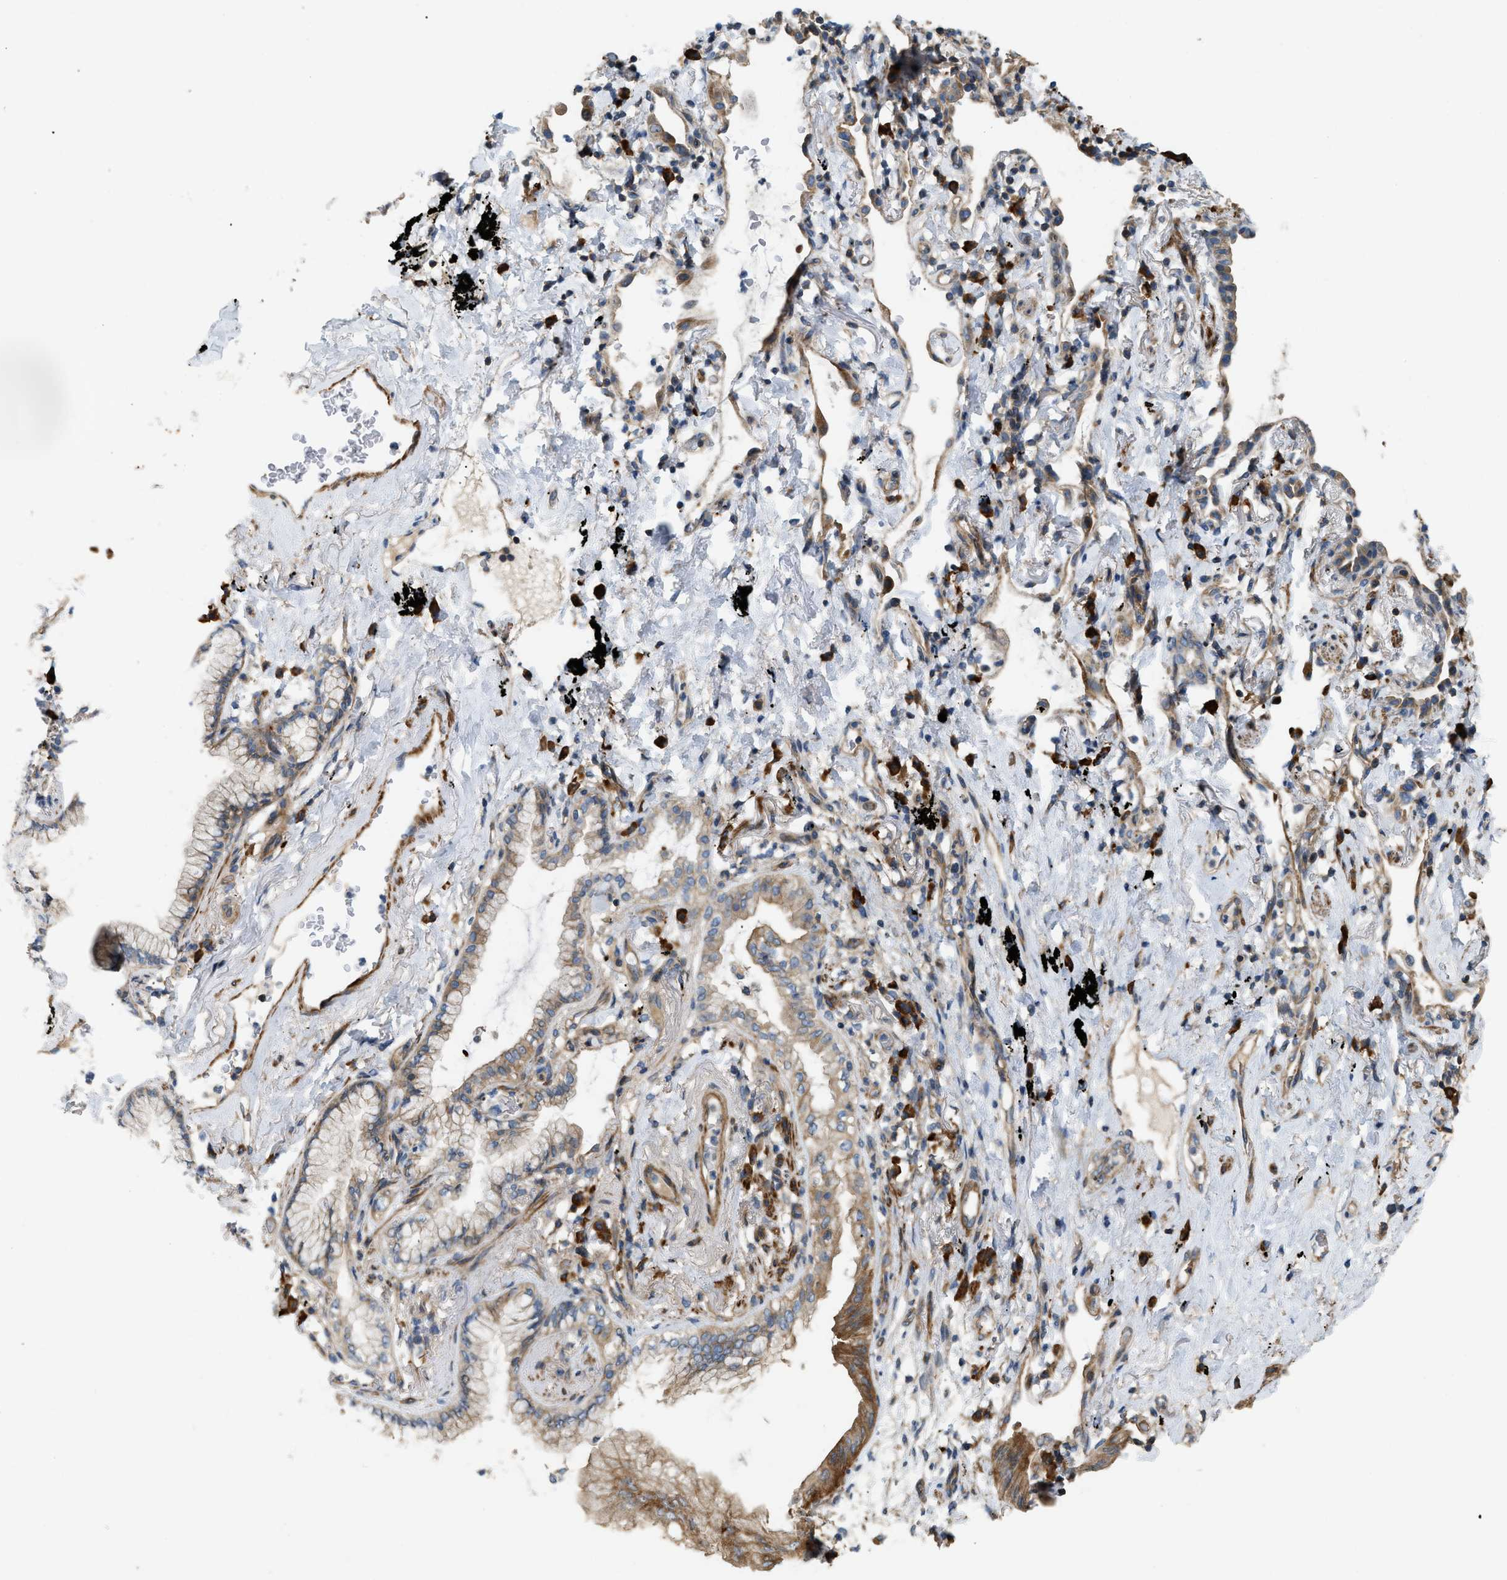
{"staining": {"intensity": "moderate", "quantity": ">75%", "location": "cytoplasmic/membranous"}, "tissue": "lung cancer", "cell_type": "Tumor cells", "image_type": "cancer", "snomed": [{"axis": "morphology", "description": "Normal tissue, NOS"}, {"axis": "morphology", "description": "Adenocarcinoma, NOS"}, {"axis": "topography", "description": "Bronchus"}, {"axis": "topography", "description": "Lung"}], "caption": "Brown immunohistochemical staining in human lung cancer displays moderate cytoplasmic/membranous staining in about >75% of tumor cells.", "gene": "BTN3A2", "patient": {"sex": "female", "age": 70}}